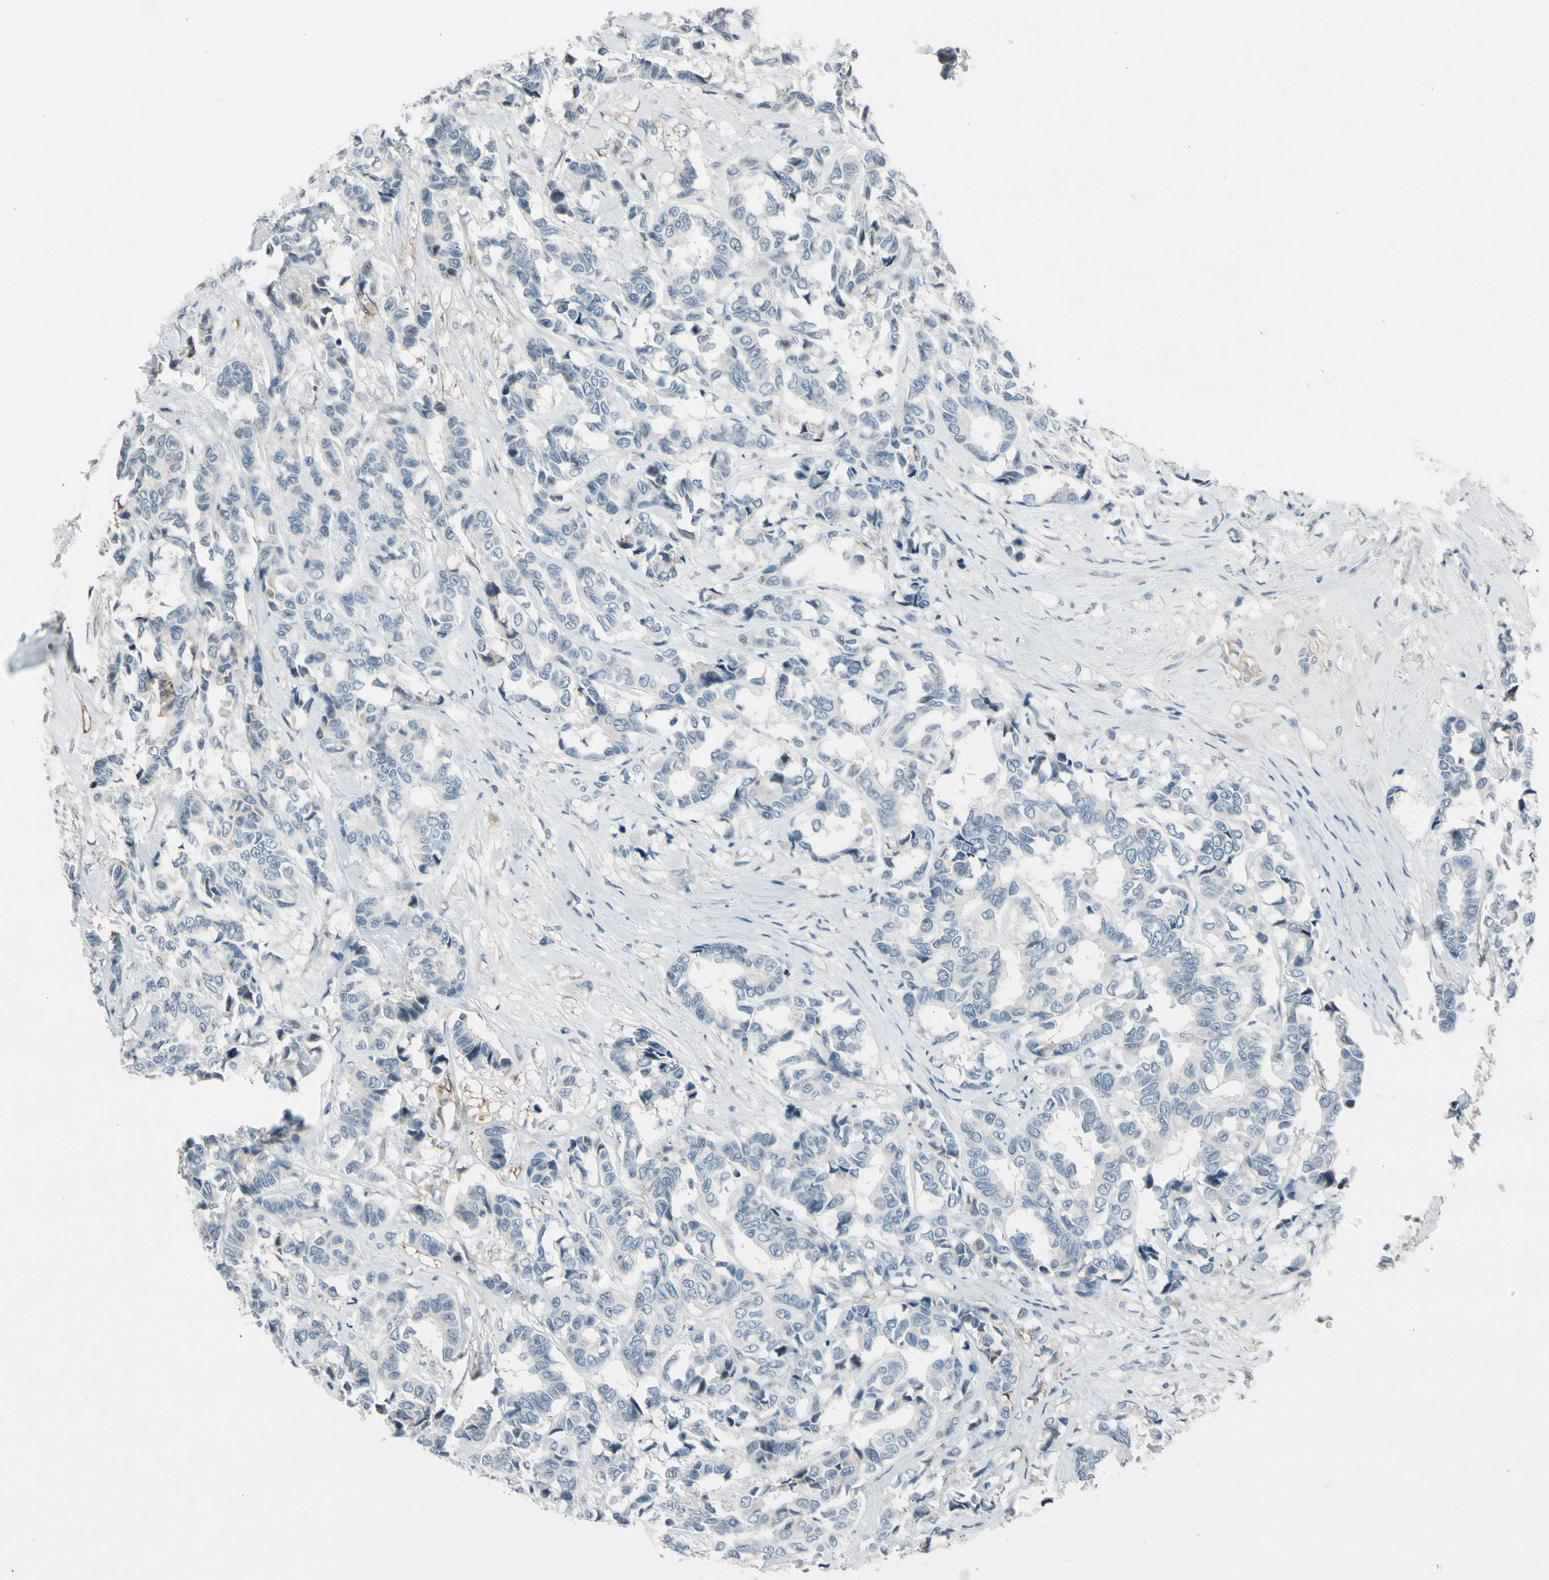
{"staining": {"intensity": "negative", "quantity": "none", "location": "none"}, "tissue": "breast cancer", "cell_type": "Tumor cells", "image_type": "cancer", "snomed": [{"axis": "morphology", "description": "Duct carcinoma"}, {"axis": "topography", "description": "Breast"}], "caption": "A photomicrograph of human breast cancer is negative for staining in tumor cells.", "gene": "PDPN", "patient": {"sex": "female", "age": 87}}